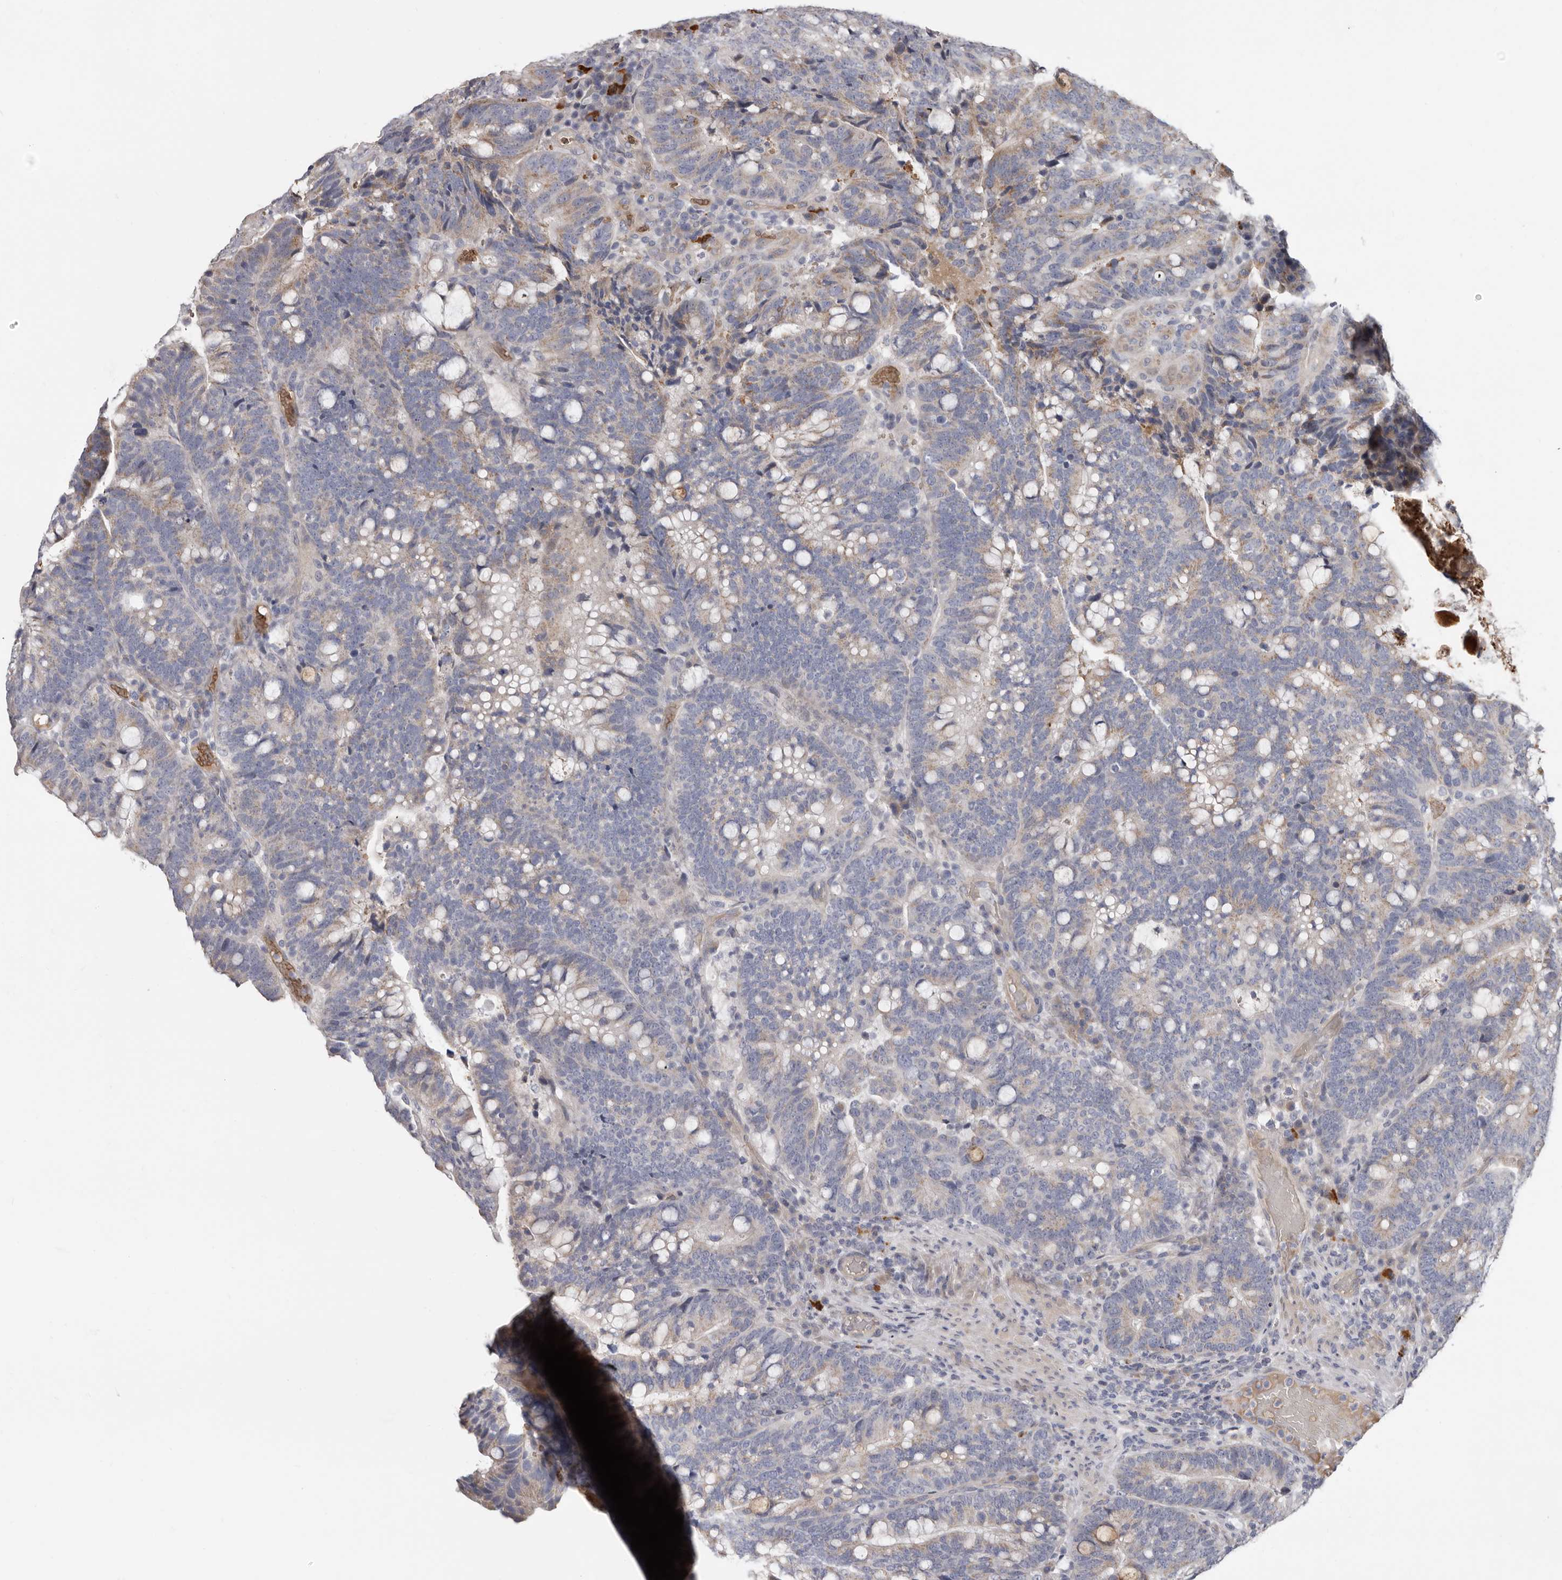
{"staining": {"intensity": "moderate", "quantity": "<25%", "location": "cytoplasmic/membranous"}, "tissue": "colorectal cancer", "cell_type": "Tumor cells", "image_type": "cancer", "snomed": [{"axis": "morphology", "description": "Adenocarcinoma, NOS"}, {"axis": "topography", "description": "Colon"}], "caption": "Moderate cytoplasmic/membranous positivity for a protein is present in about <25% of tumor cells of colorectal cancer (adenocarcinoma) using immunohistochemistry (IHC).", "gene": "SPTA1", "patient": {"sex": "female", "age": 66}}